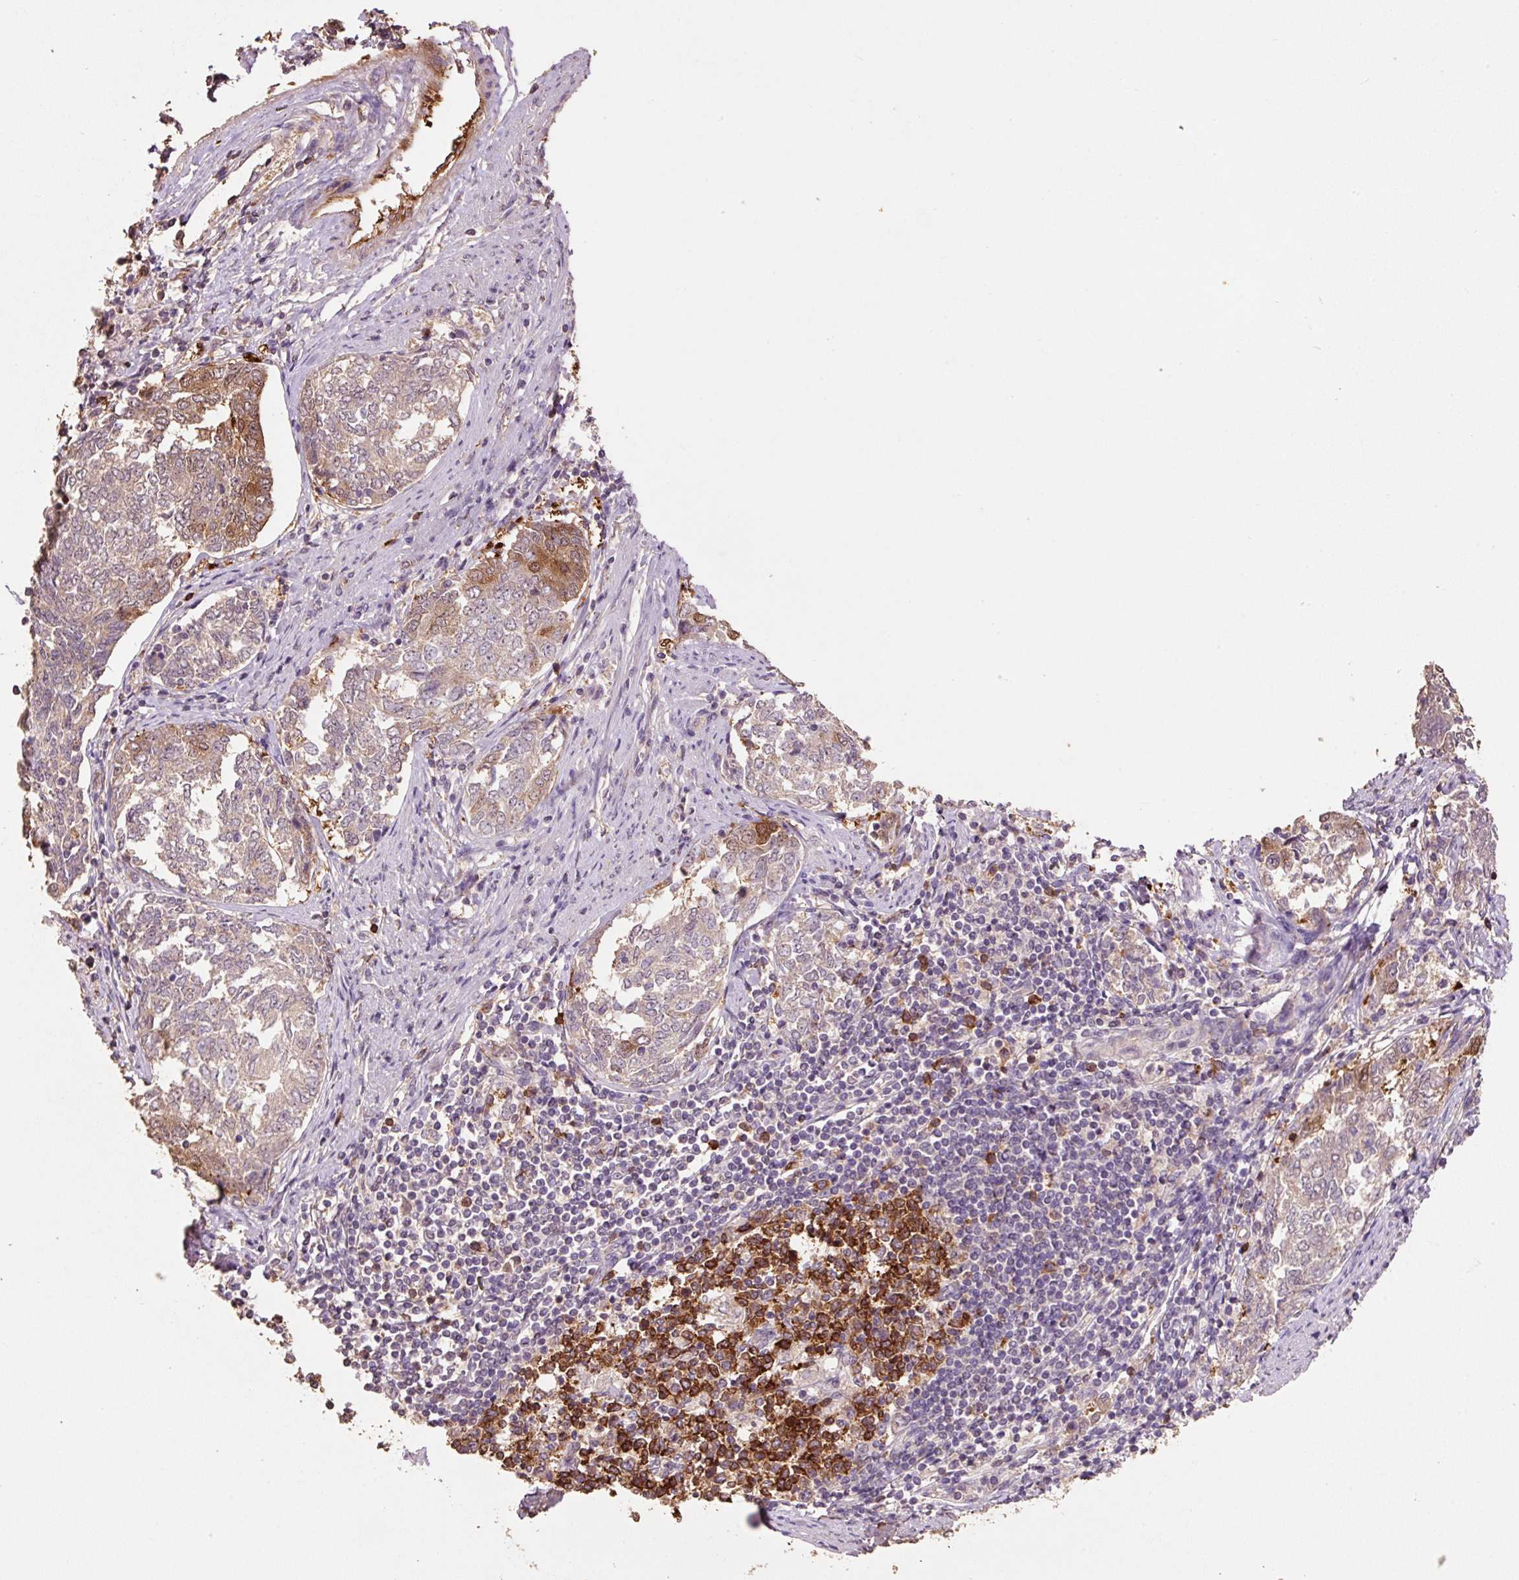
{"staining": {"intensity": "moderate", "quantity": ">75%", "location": "cytoplasmic/membranous,nuclear"}, "tissue": "endometrial cancer", "cell_type": "Tumor cells", "image_type": "cancer", "snomed": [{"axis": "morphology", "description": "Adenocarcinoma, NOS"}, {"axis": "topography", "description": "Endometrium"}], "caption": "IHC of human endometrial cancer reveals medium levels of moderate cytoplasmic/membranous and nuclear staining in about >75% of tumor cells. The staining is performed using DAB brown chromogen to label protein expression. The nuclei are counter-stained blue using hematoxylin.", "gene": "HERC2", "patient": {"sex": "female", "age": 80}}